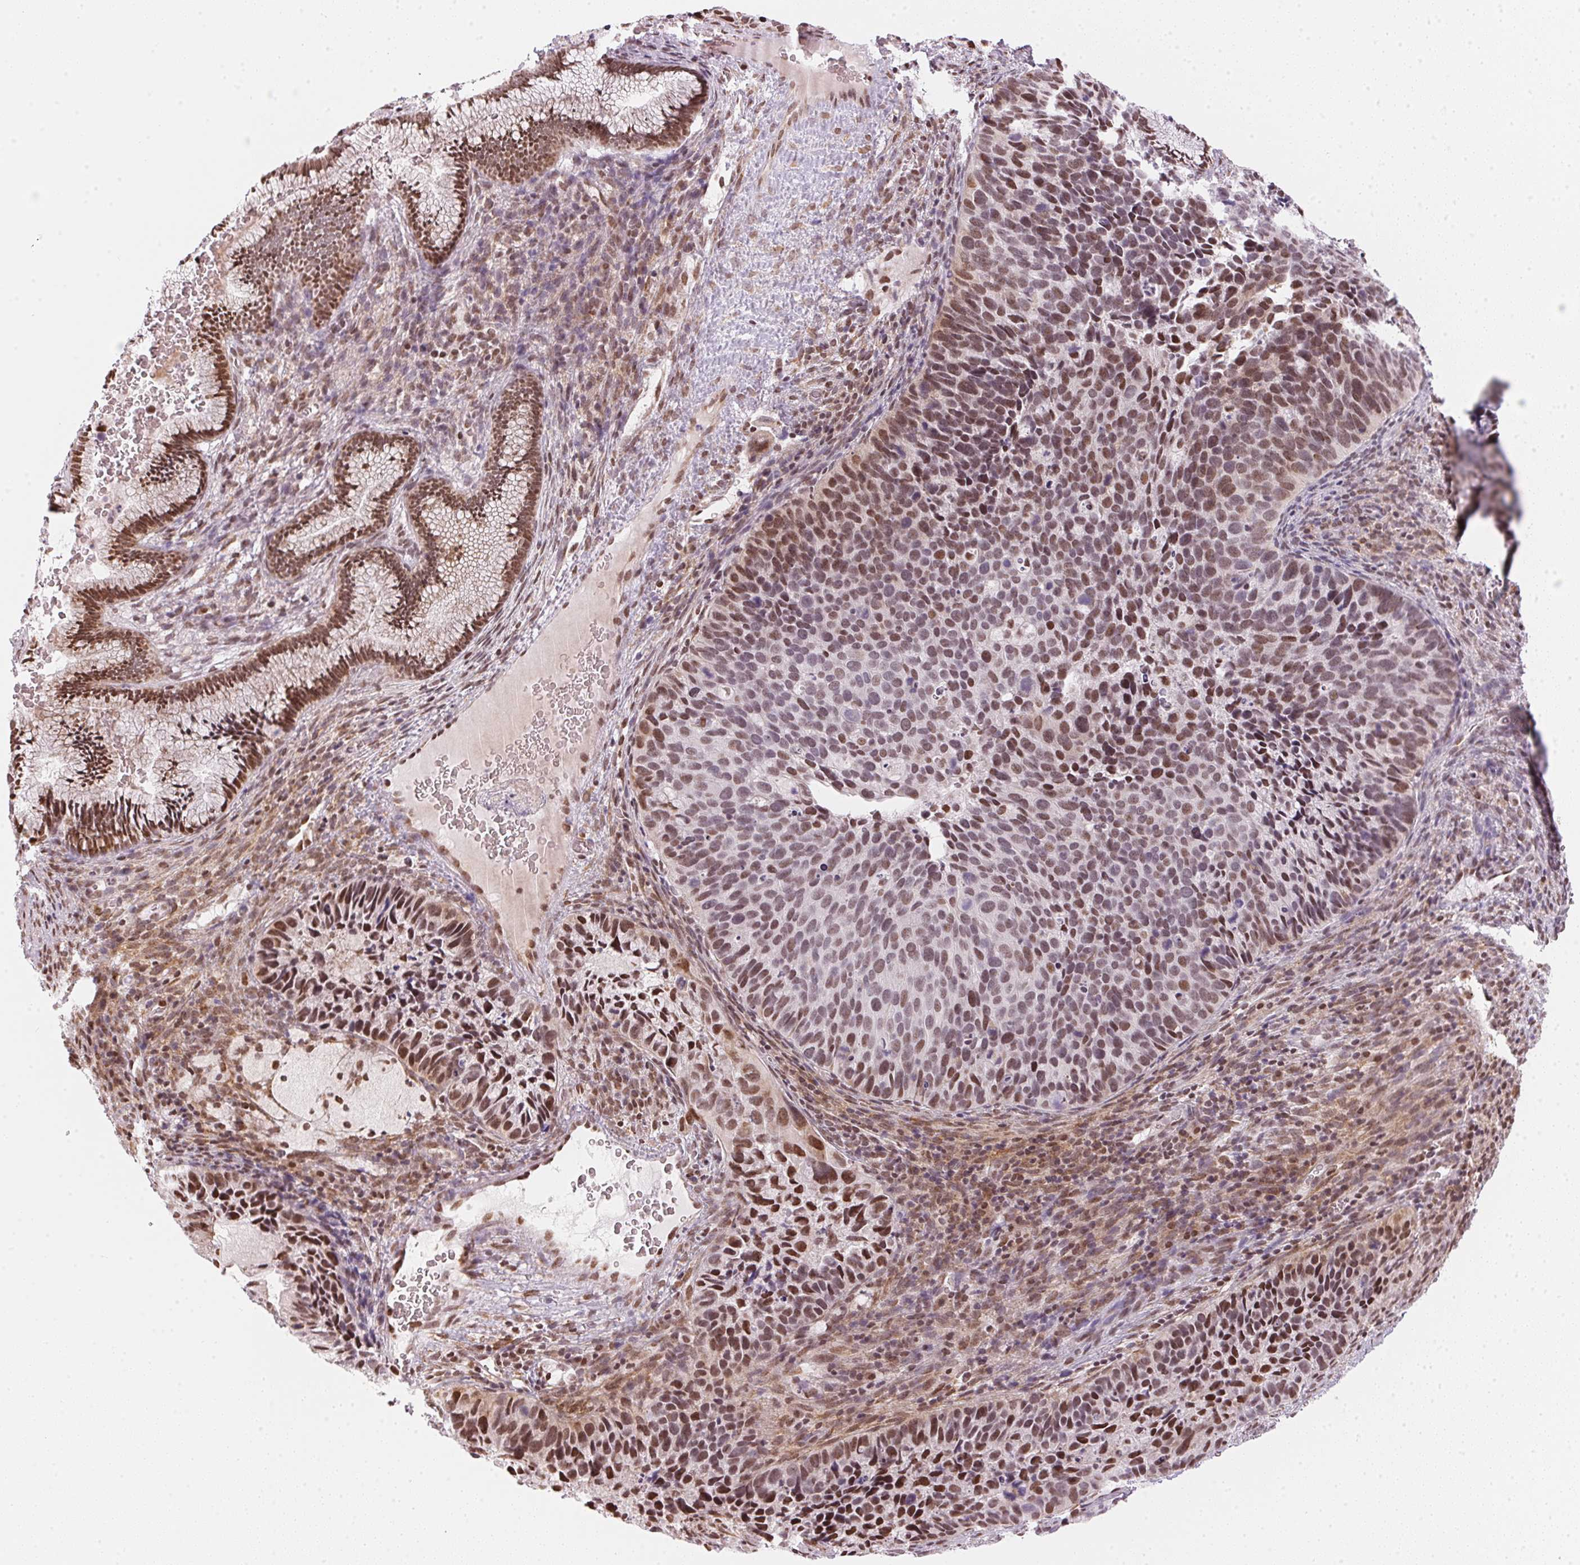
{"staining": {"intensity": "moderate", "quantity": ">75%", "location": "nuclear"}, "tissue": "cervical cancer", "cell_type": "Tumor cells", "image_type": "cancer", "snomed": [{"axis": "morphology", "description": "Squamous cell carcinoma, NOS"}, {"axis": "topography", "description": "Cervix"}], "caption": "Tumor cells display medium levels of moderate nuclear expression in about >75% of cells in human squamous cell carcinoma (cervical). (Stains: DAB in brown, nuclei in blue, Microscopy: brightfield microscopy at high magnification).", "gene": "KAT6A", "patient": {"sex": "female", "age": 38}}